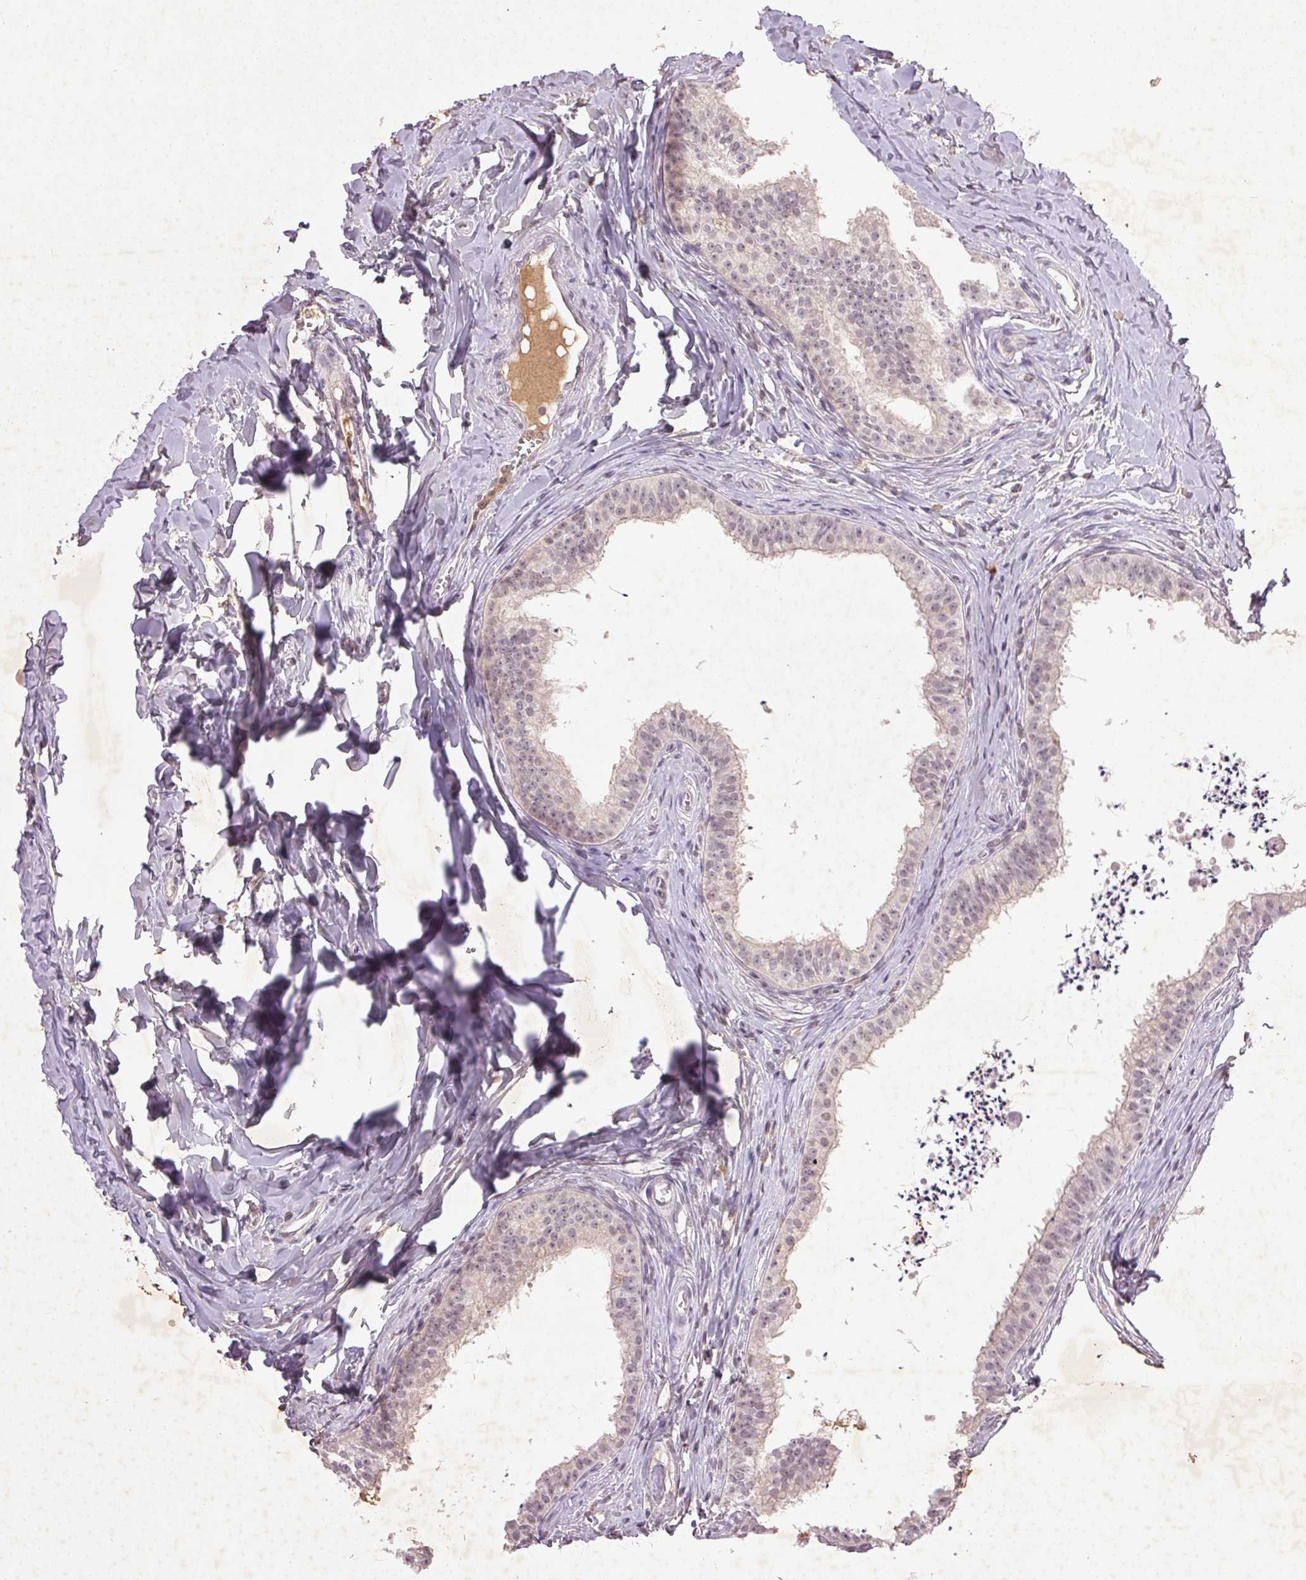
{"staining": {"intensity": "weak", "quantity": "<25%", "location": "nuclear"}, "tissue": "epididymis", "cell_type": "Glandular cells", "image_type": "normal", "snomed": [{"axis": "morphology", "description": "Normal tissue, NOS"}, {"axis": "topography", "description": "Epididymis"}], "caption": "IHC of unremarkable human epididymis exhibits no positivity in glandular cells. Brightfield microscopy of immunohistochemistry (IHC) stained with DAB (brown) and hematoxylin (blue), captured at high magnification.", "gene": "FAM168B", "patient": {"sex": "male", "age": 24}}